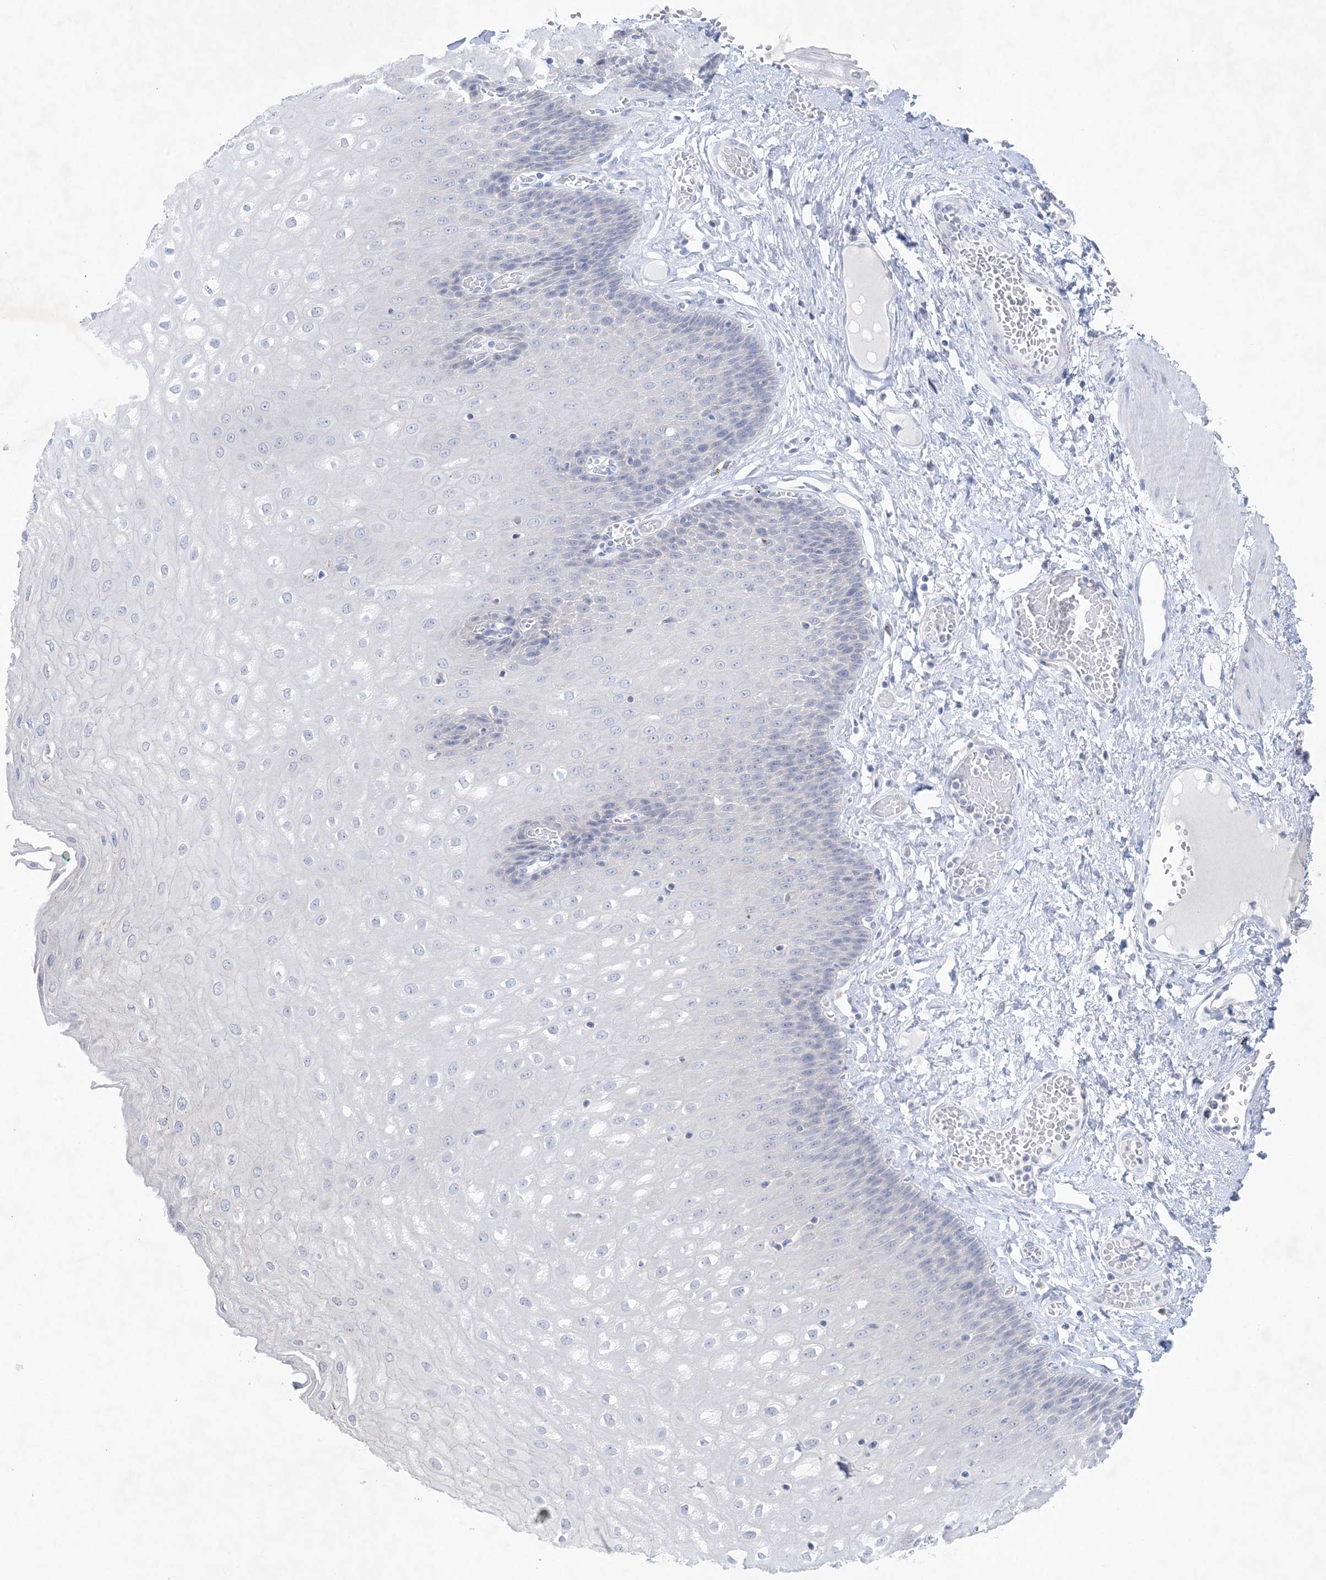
{"staining": {"intensity": "negative", "quantity": "none", "location": "none"}, "tissue": "esophagus", "cell_type": "Squamous epithelial cells", "image_type": "normal", "snomed": [{"axis": "morphology", "description": "Normal tissue, NOS"}, {"axis": "topography", "description": "Esophagus"}], "caption": "The micrograph displays no staining of squamous epithelial cells in normal esophagus. (DAB (3,3'-diaminobenzidine) immunohistochemistry visualized using brightfield microscopy, high magnification).", "gene": "GABRG1", "patient": {"sex": "male", "age": 60}}